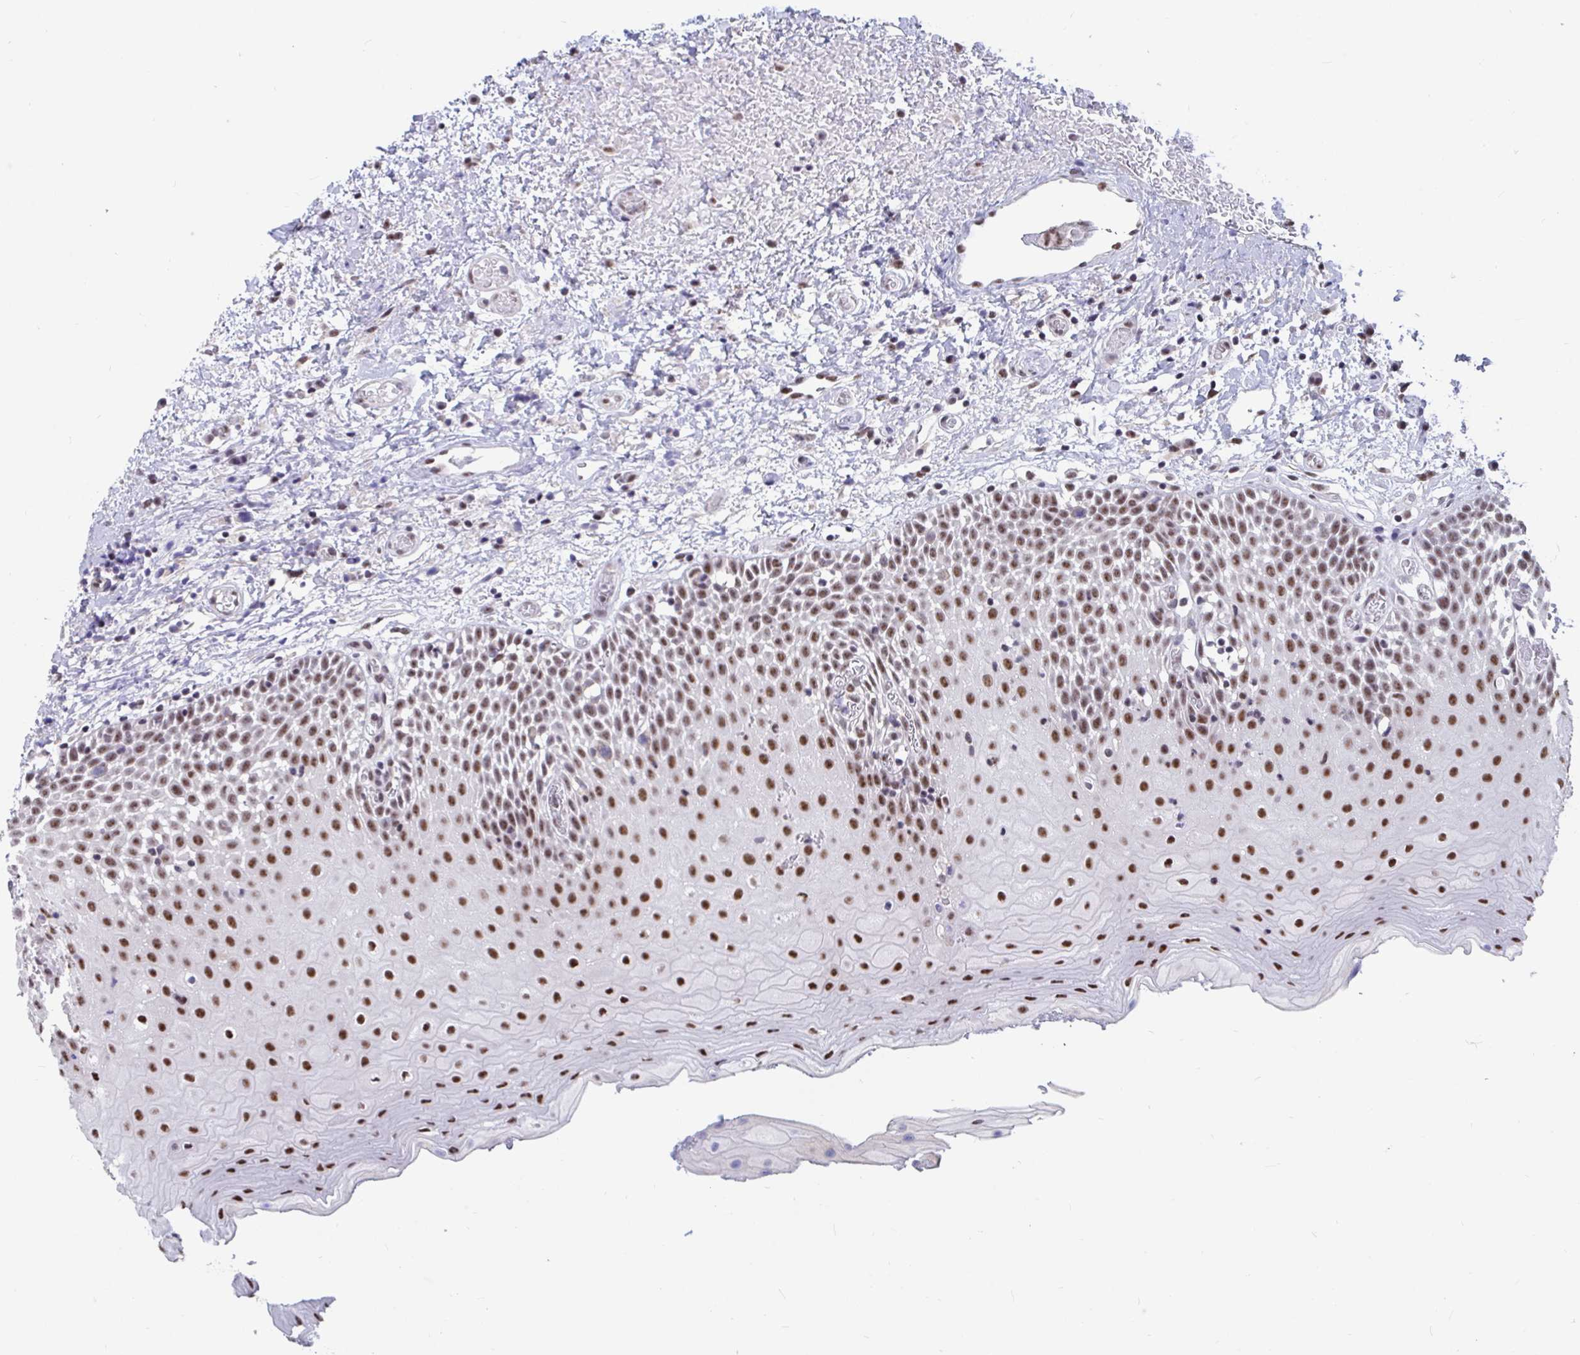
{"staining": {"intensity": "moderate", "quantity": ">75%", "location": "nuclear"}, "tissue": "oral mucosa", "cell_type": "Squamous epithelial cells", "image_type": "normal", "snomed": [{"axis": "morphology", "description": "Normal tissue, NOS"}, {"axis": "topography", "description": "Oral tissue"}], "caption": "This image shows immunohistochemistry staining of normal human oral mucosa, with medium moderate nuclear expression in approximately >75% of squamous epithelial cells.", "gene": "DDX39A", "patient": {"sex": "female", "age": 82}}